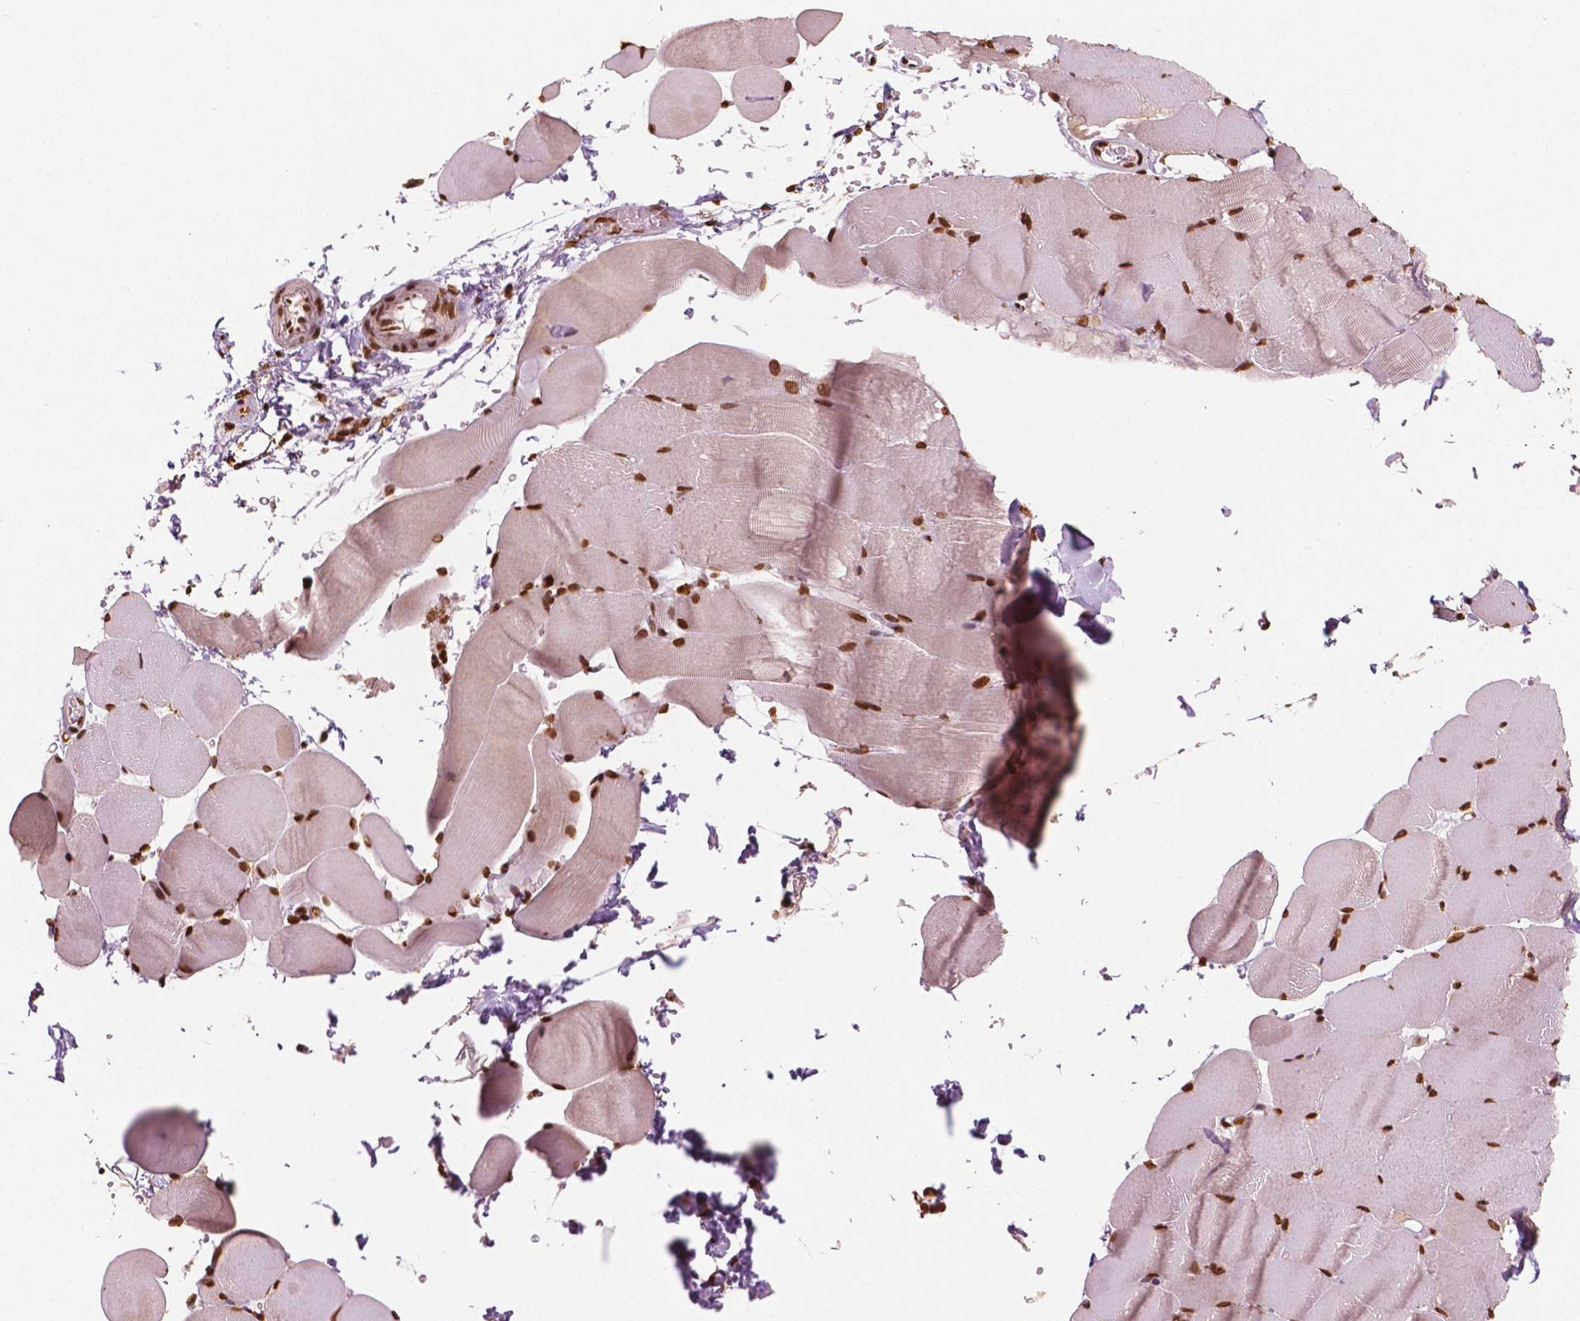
{"staining": {"intensity": "strong", "quantity": ">75%", "location": "nuclear"}, "tissue": "skeletal muscle", "cell_type": "Myocytes", "image_type": "normal", "snomed": [{"axis": "morphology", "description": "Normal tissue, NOS"}, {"axis": "topography", "description": "Skeletal muscle"}], "caption": "Protein expression analysis of unremarkable skeletal muscle exhibits strong nuclear expression in approximately >75% of myocytes.", "gene": "H3C7", "patient": {"sex": "female", "age": 37}}